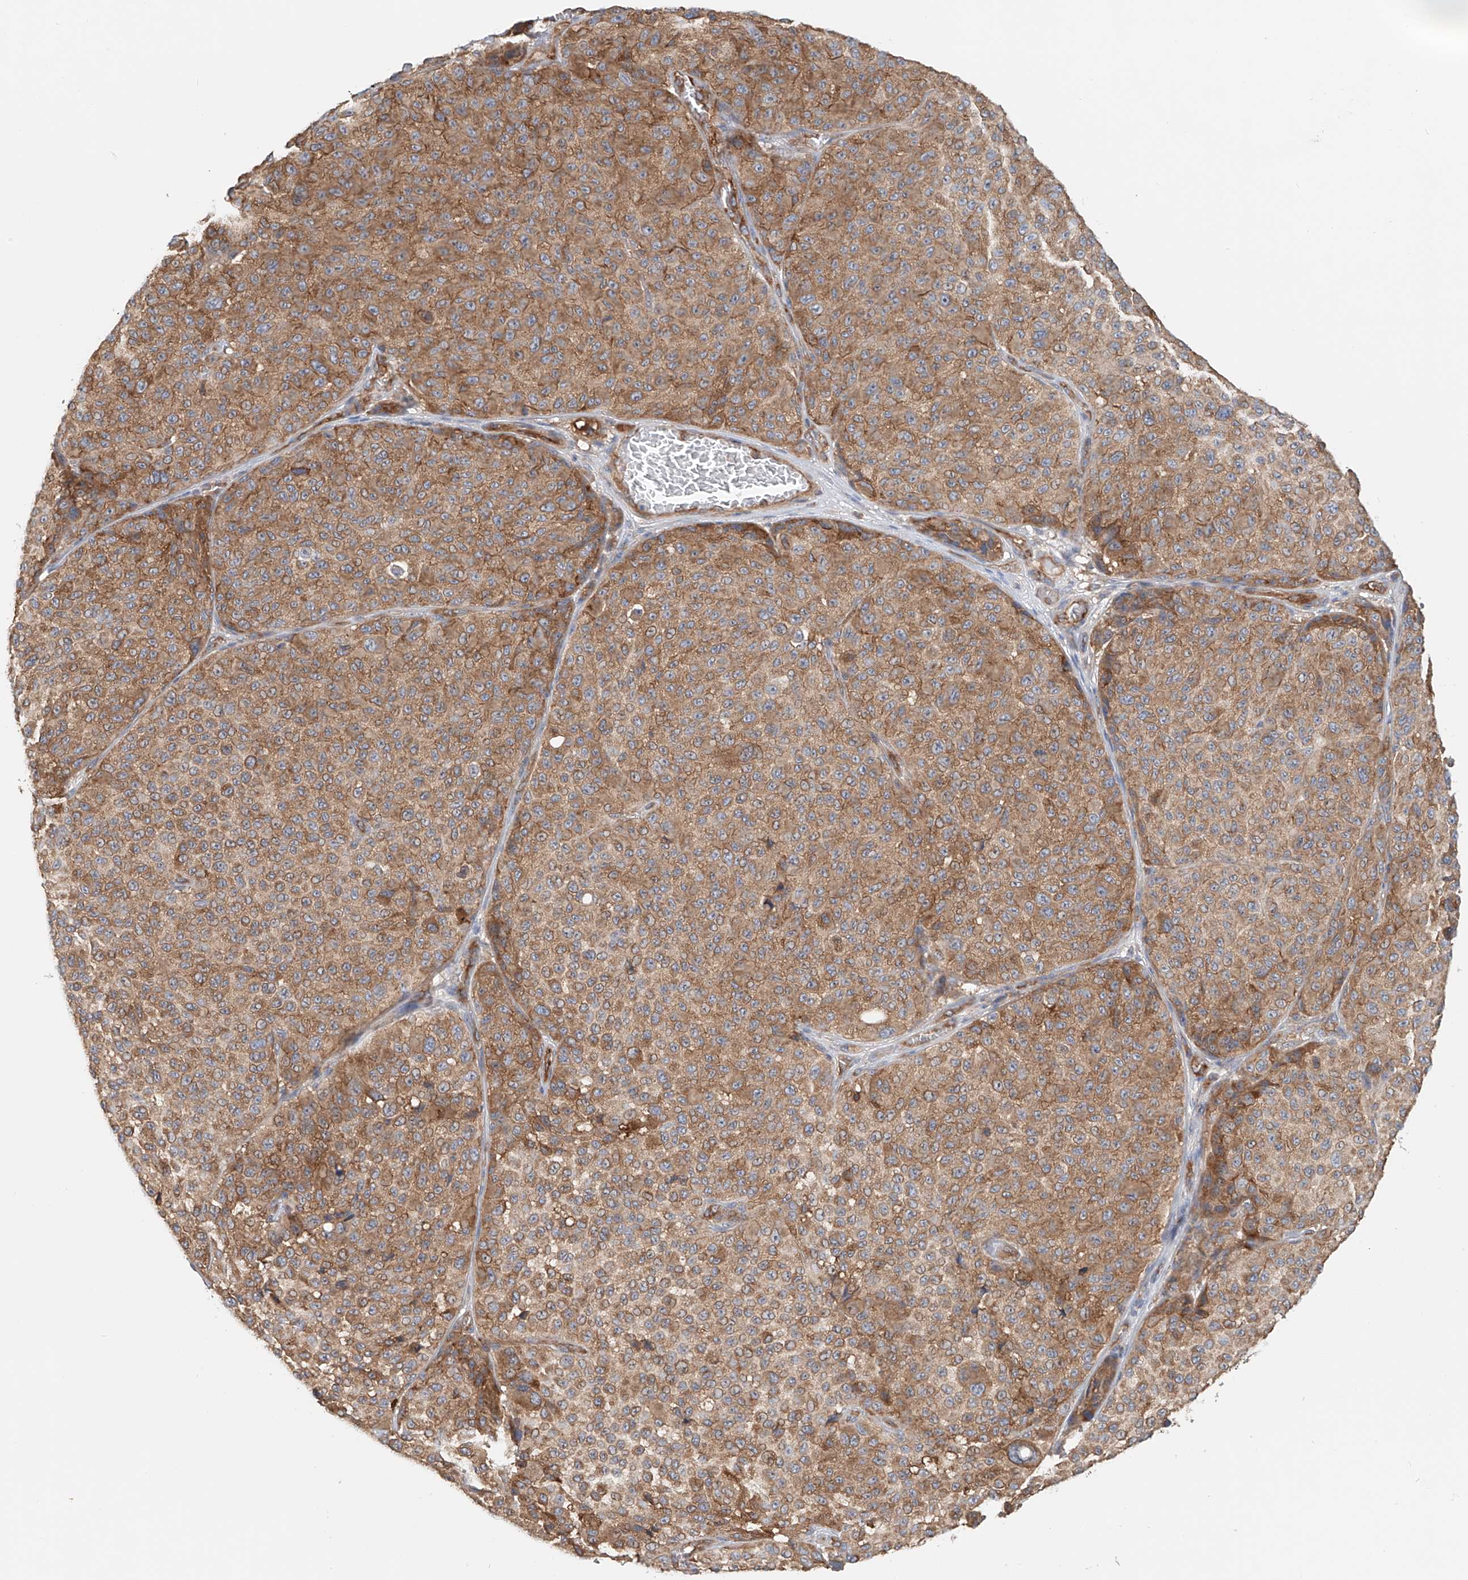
{"staining": {"intensity": "moderate", "quantity": ">75%", "location": "cytoplasmic/membranous"}, "tissue": "melanoma", "cell_type": "Tumor cells", "image_type": "cancer", "snomed": [{"axis": "morphology", "description": "Malignant melanoma, NOS"}, {"axis": "topography", "description": "Skin"}], "caption": "Moderate cytoplasmic/membranous protein positivity is seen in approximately >75% of tumor cells in malignant melanoma. (brown staining indicates protein expression, while blue staining denotes nuclei).", "gene": "FRYL", "patient": {"sex": "male", "age": 83}}